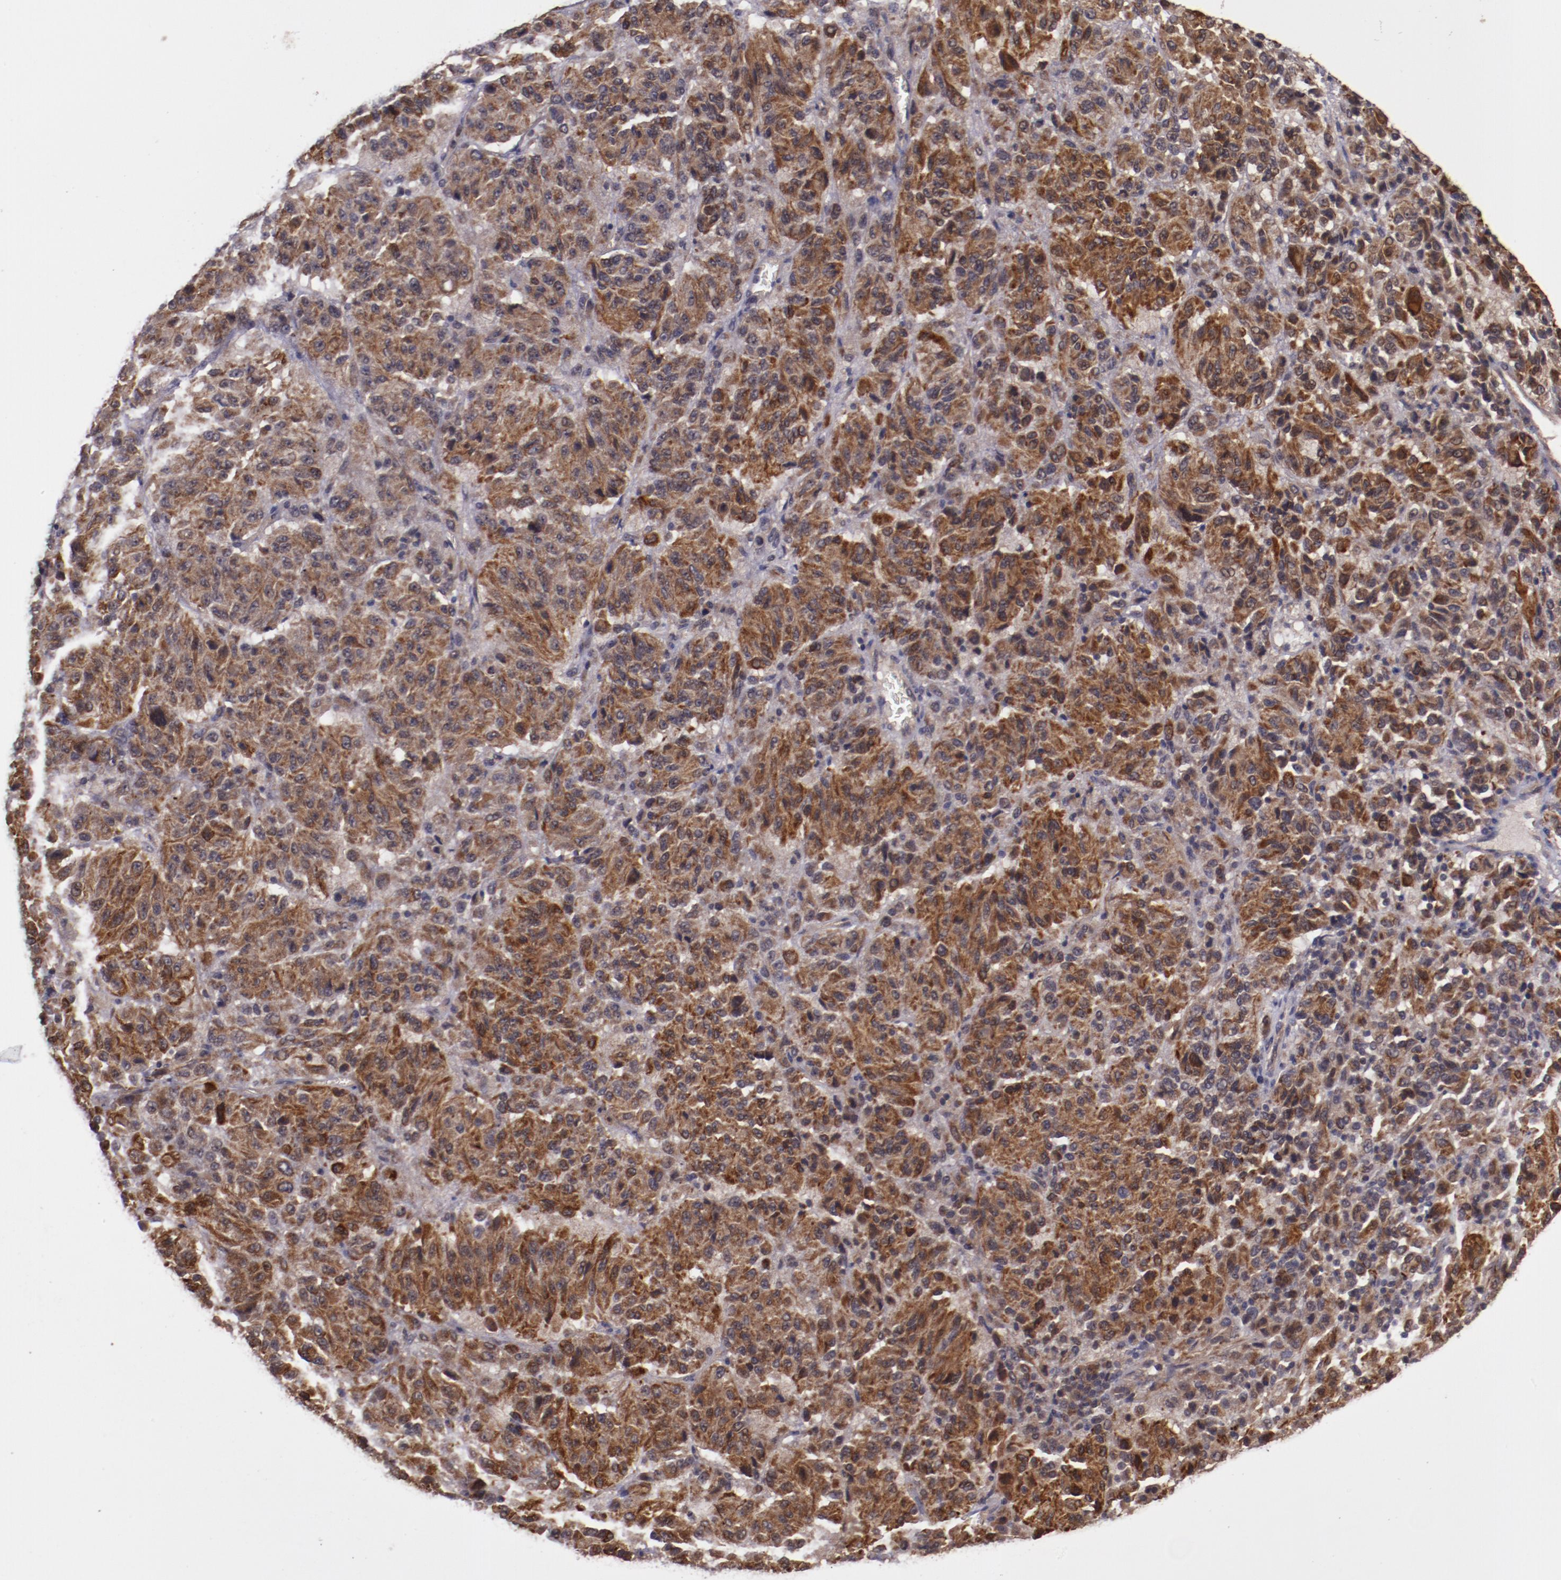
{"staining": {"intensity": "moderate", "quantity": ">75%", "location": "cytoplasmic/membranous"}, "tissue": "melanoma", "cell_type": "Tumor cells", "image_type": "cancer", "snomed": [{"axis": "morphology", "description": "Malignant melanoma, Metastatic site"}, {"axis": "topography", "description": "Lung"}], "caption": "Immunohistochemical staining of human malignant melanoma (metastatic site) demonstrates medium levels of moderate cytoplasmic/membranous protein staining in approximately >75% of tumor cells. Using DAB (brown) and hematoxylin (blue) stains, captured at high magnification using brightfield microscopy.", "gene": "FTSJ1", "patient": {"sex": "male", "age": 64}}